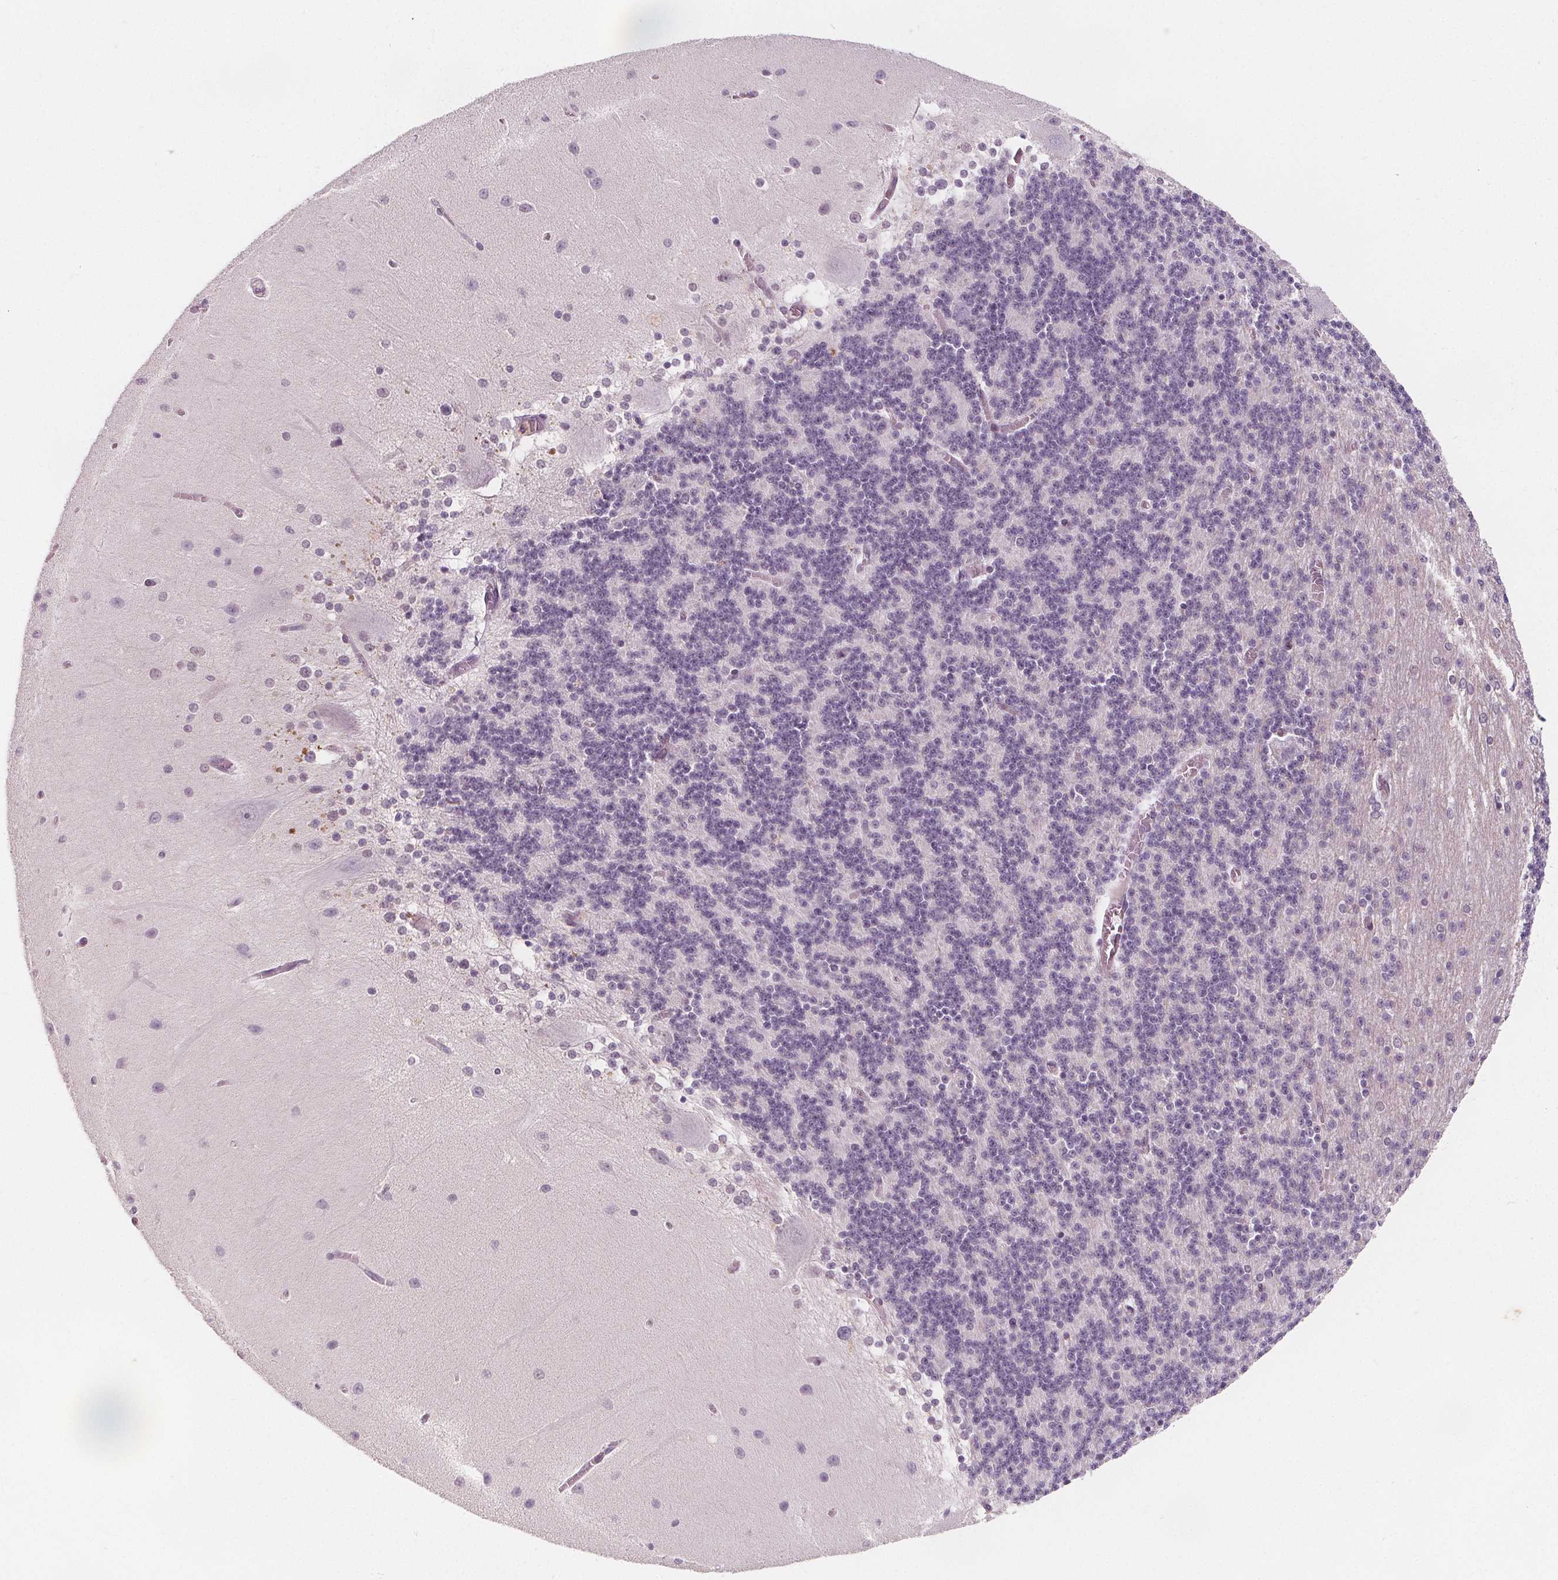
{"staining": {"intensity": "negative", "quantity": "none", "location": "none"}, "tissue": "cerebellum", "cell_type": "Cells in granular layer", "image_type": "normal", "snomed": [{"axis": "morphology", "description": "Normal tissue, NOS"}, {"axis": "topography", "description": "Cerebellum"}], "caption": "This is a photomicrograph of IHC staining of normal cerebellum, which shows no expression in cells in granular layer.", "gene": "DBX2", "patient": {"sex": "female", "age": 54}}